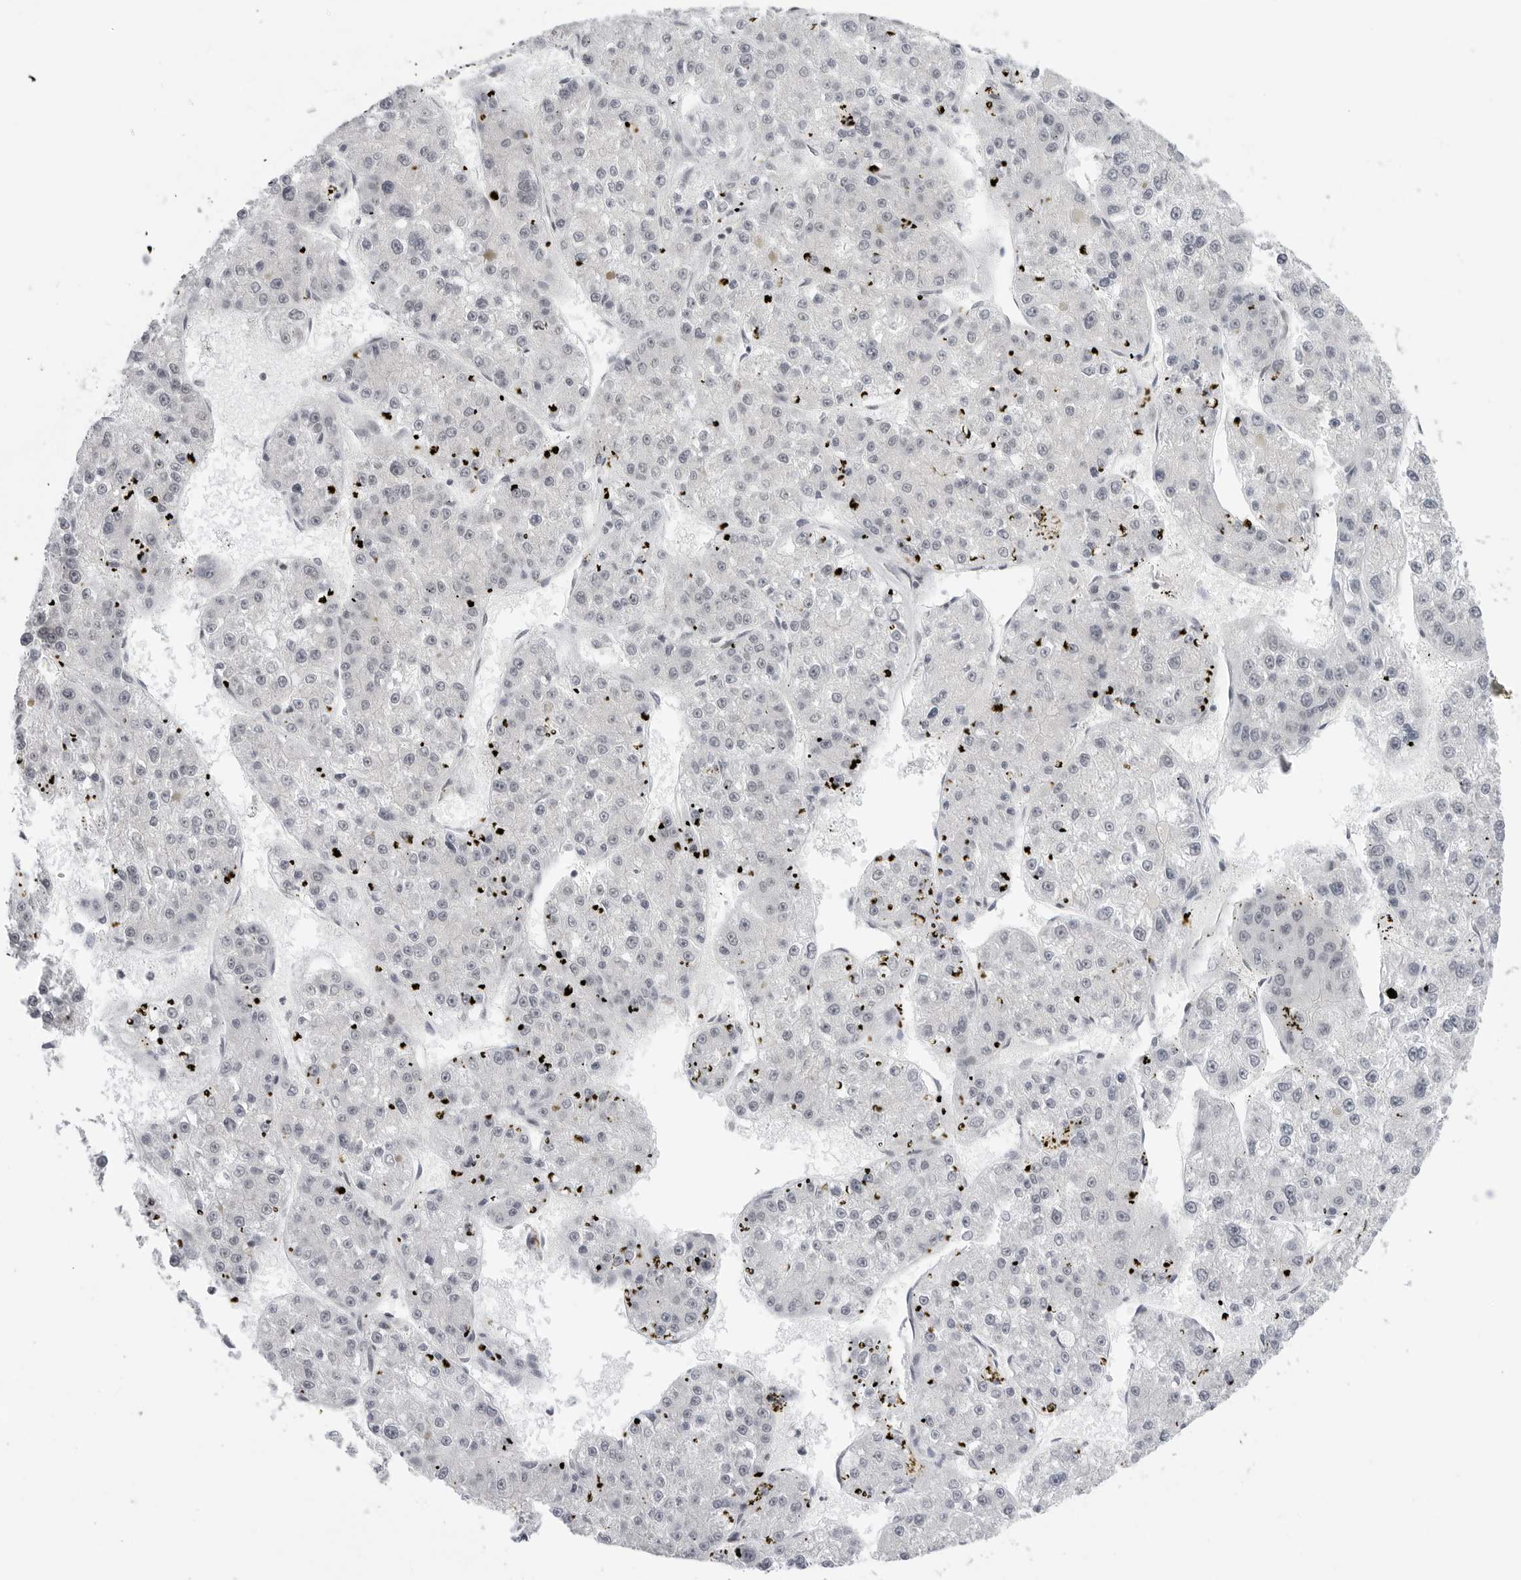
{"staining": {"intensity": "negative", "quantity": "none", "location": "none"}, "tissue": "liver cancer", "cell_type": "Tumor cells", "image_type": "cancer", "snomed": [{"axis": "morphology", "description": "Carcinoma, Hepatocellular, NOS"}, {"axis": "topography", "description": "Liver"}], "caption": "High magnification brightfield microscopy of liver cancer stained with DAB (brown) and counterstained with hematoxylin (blue): tumor cells show no significant positivity. Brightfield microscopy of immunohistochemistry stained with DAB (brown) and hematoxylin (blue), captured at high magnification.", "gene": "TRIM66", "patient": {"sex": "female", "age": 73}}